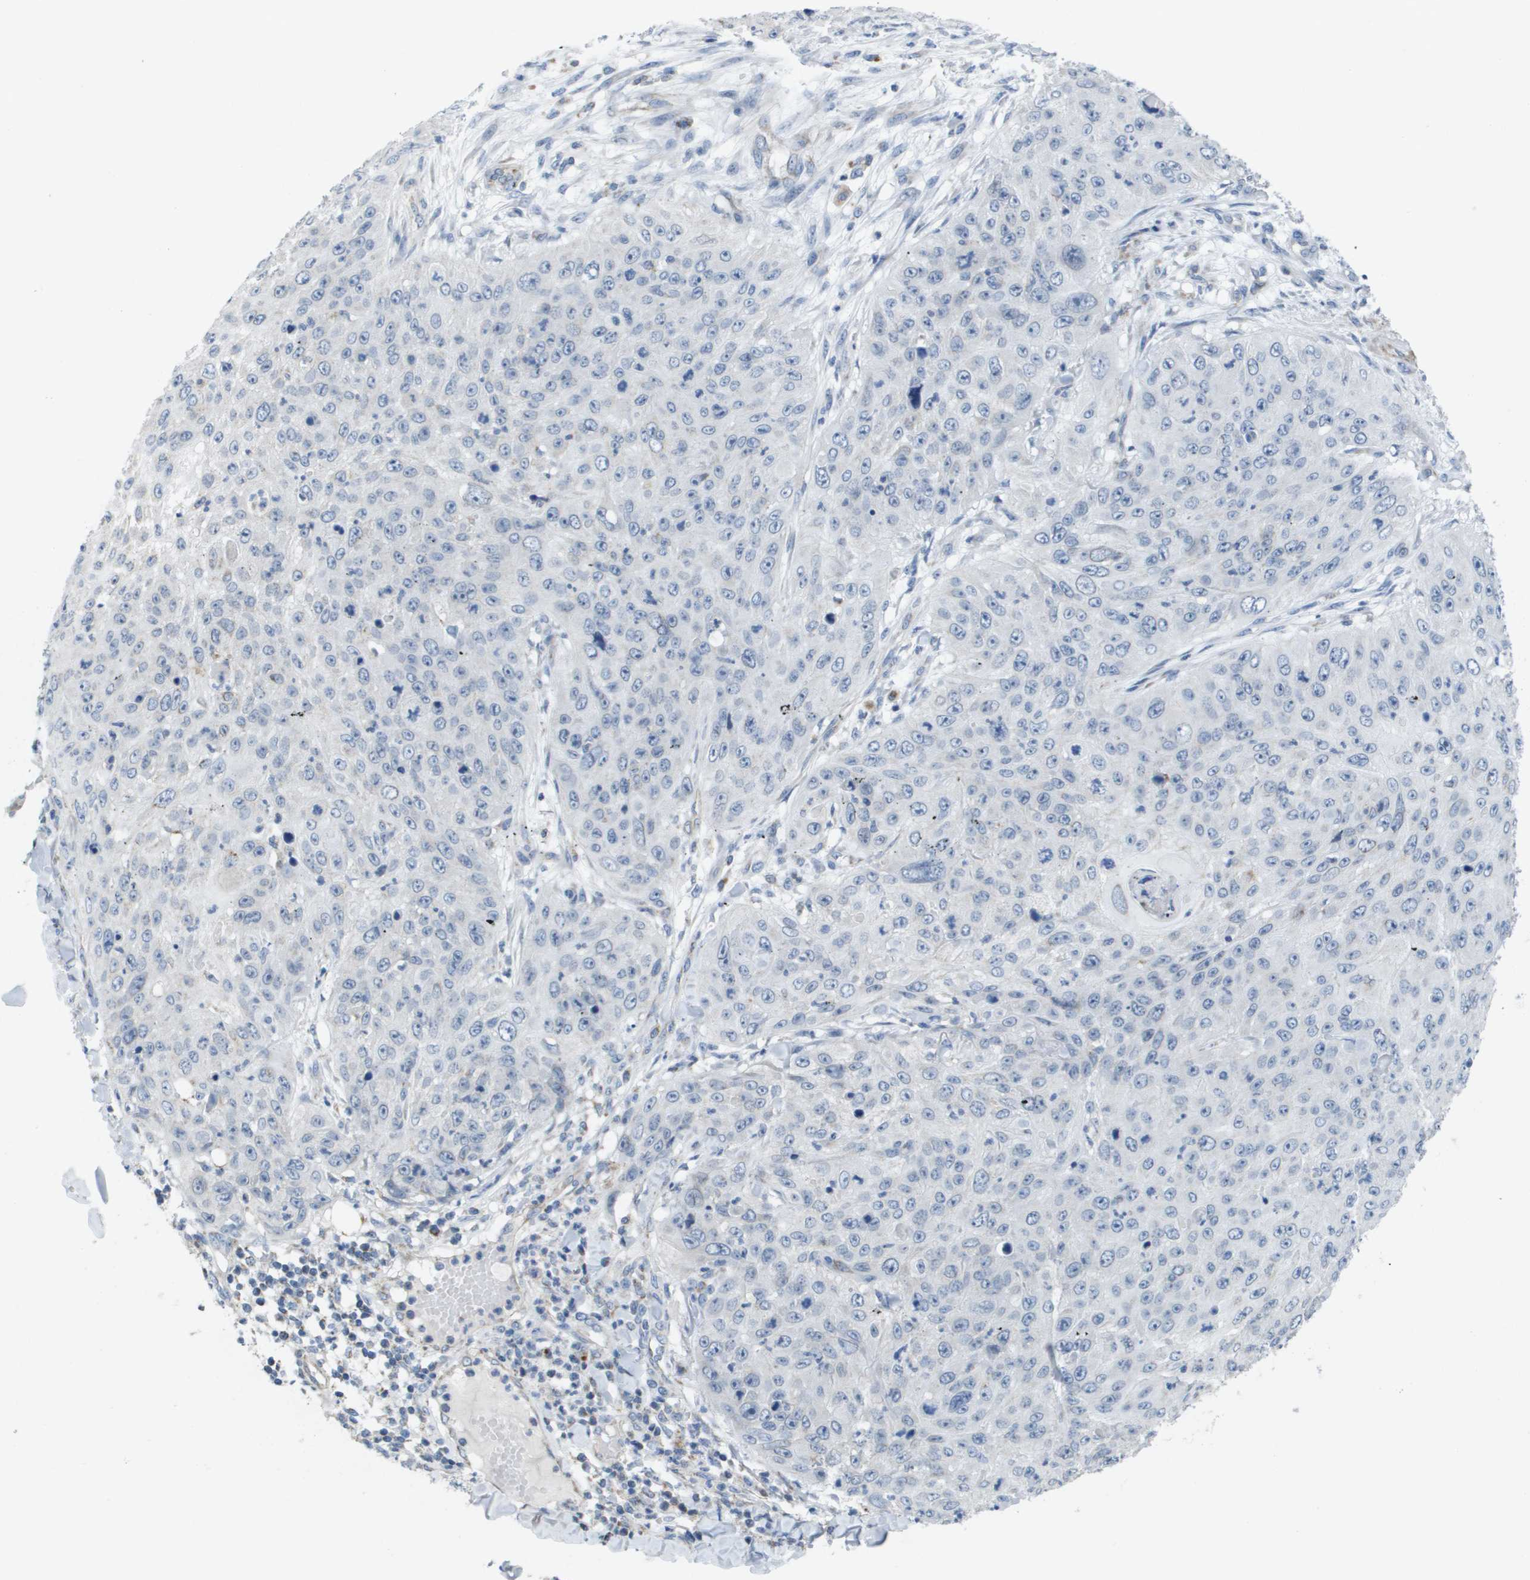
{"staining": {"intensity": "negative", "quantity": "none", "location": "none"}, "tissue": "skin cancer", "cell_type": "Tumor cells", "image_type": "cancer", "snomed": [{"axis": "morphology", "description": "Squamous cell carcinoma, NOS"}, {"axis": "topography", "description": "Skin"}], "caption": "This is an immunohistochemistry (IHC) histopathology image of skin squamous cell carcinoma. There is no staining in tumor cells.", "gene": "TMEM223", "patient": {"sex": "female", "age": 80}}